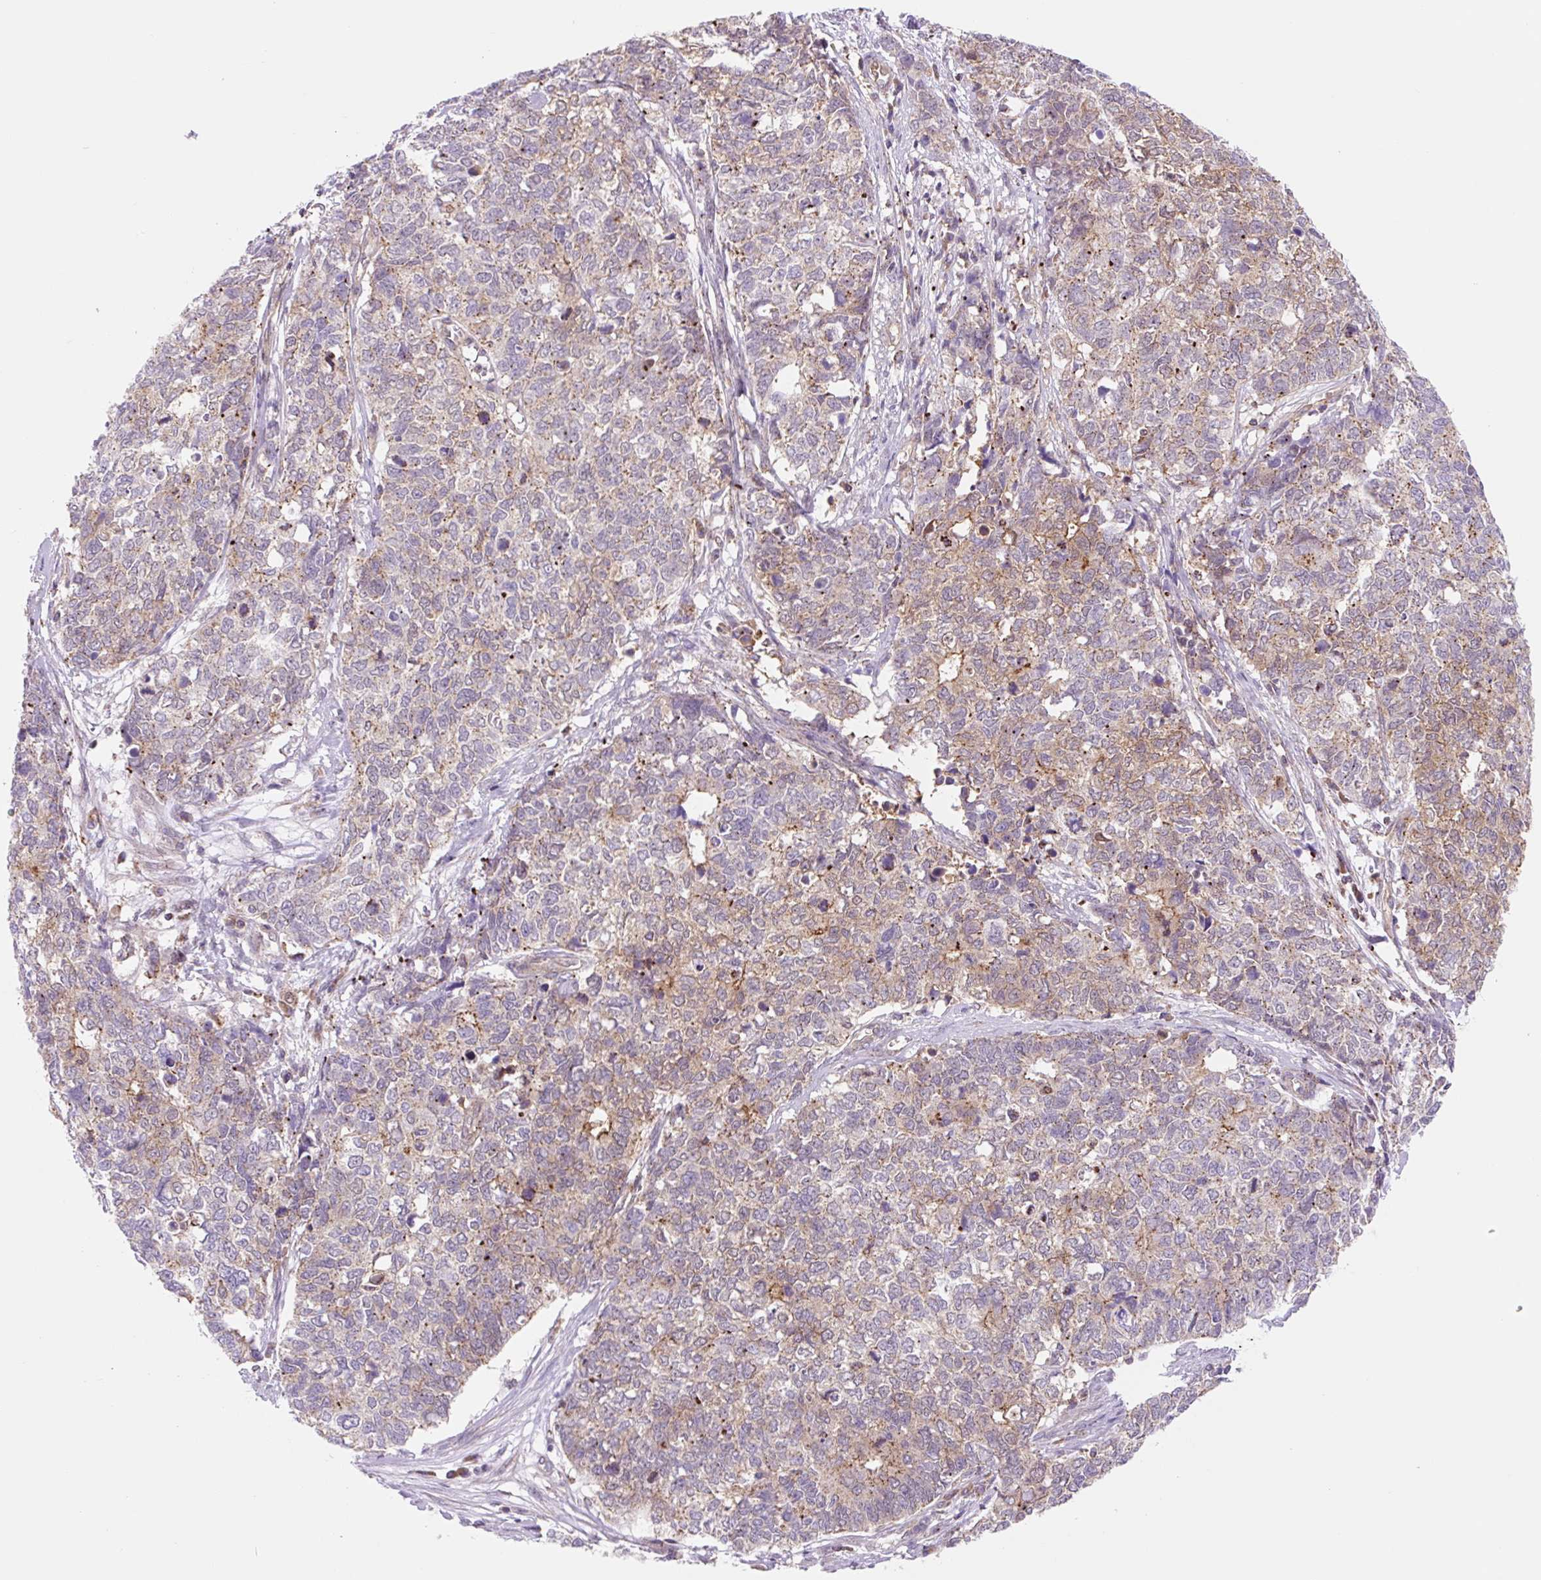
{"staining": {"intensity": "weak", "quantity": "25%-75%", "location": "cytoplasmic/membranous"}, "tissue": "cervical cancer", "cell_type": "Tumor cells", "image_type": "cancer", "snomed": [{"axis": "morphology", "description": "Squamous cell carcinoma, NOS"}, {"axis": "topography", "description": "Cervix"}], "caption": "The micrograph shows immunohistochemical staining of cervical cancer. There is weak cytoplasmic/membranous positivity is identified in approximately 25%-75% of tumor cells. Nuclei are stained in blue.", "gene": "VPS4A", "patient": {"sex": "female", "age": 63}}